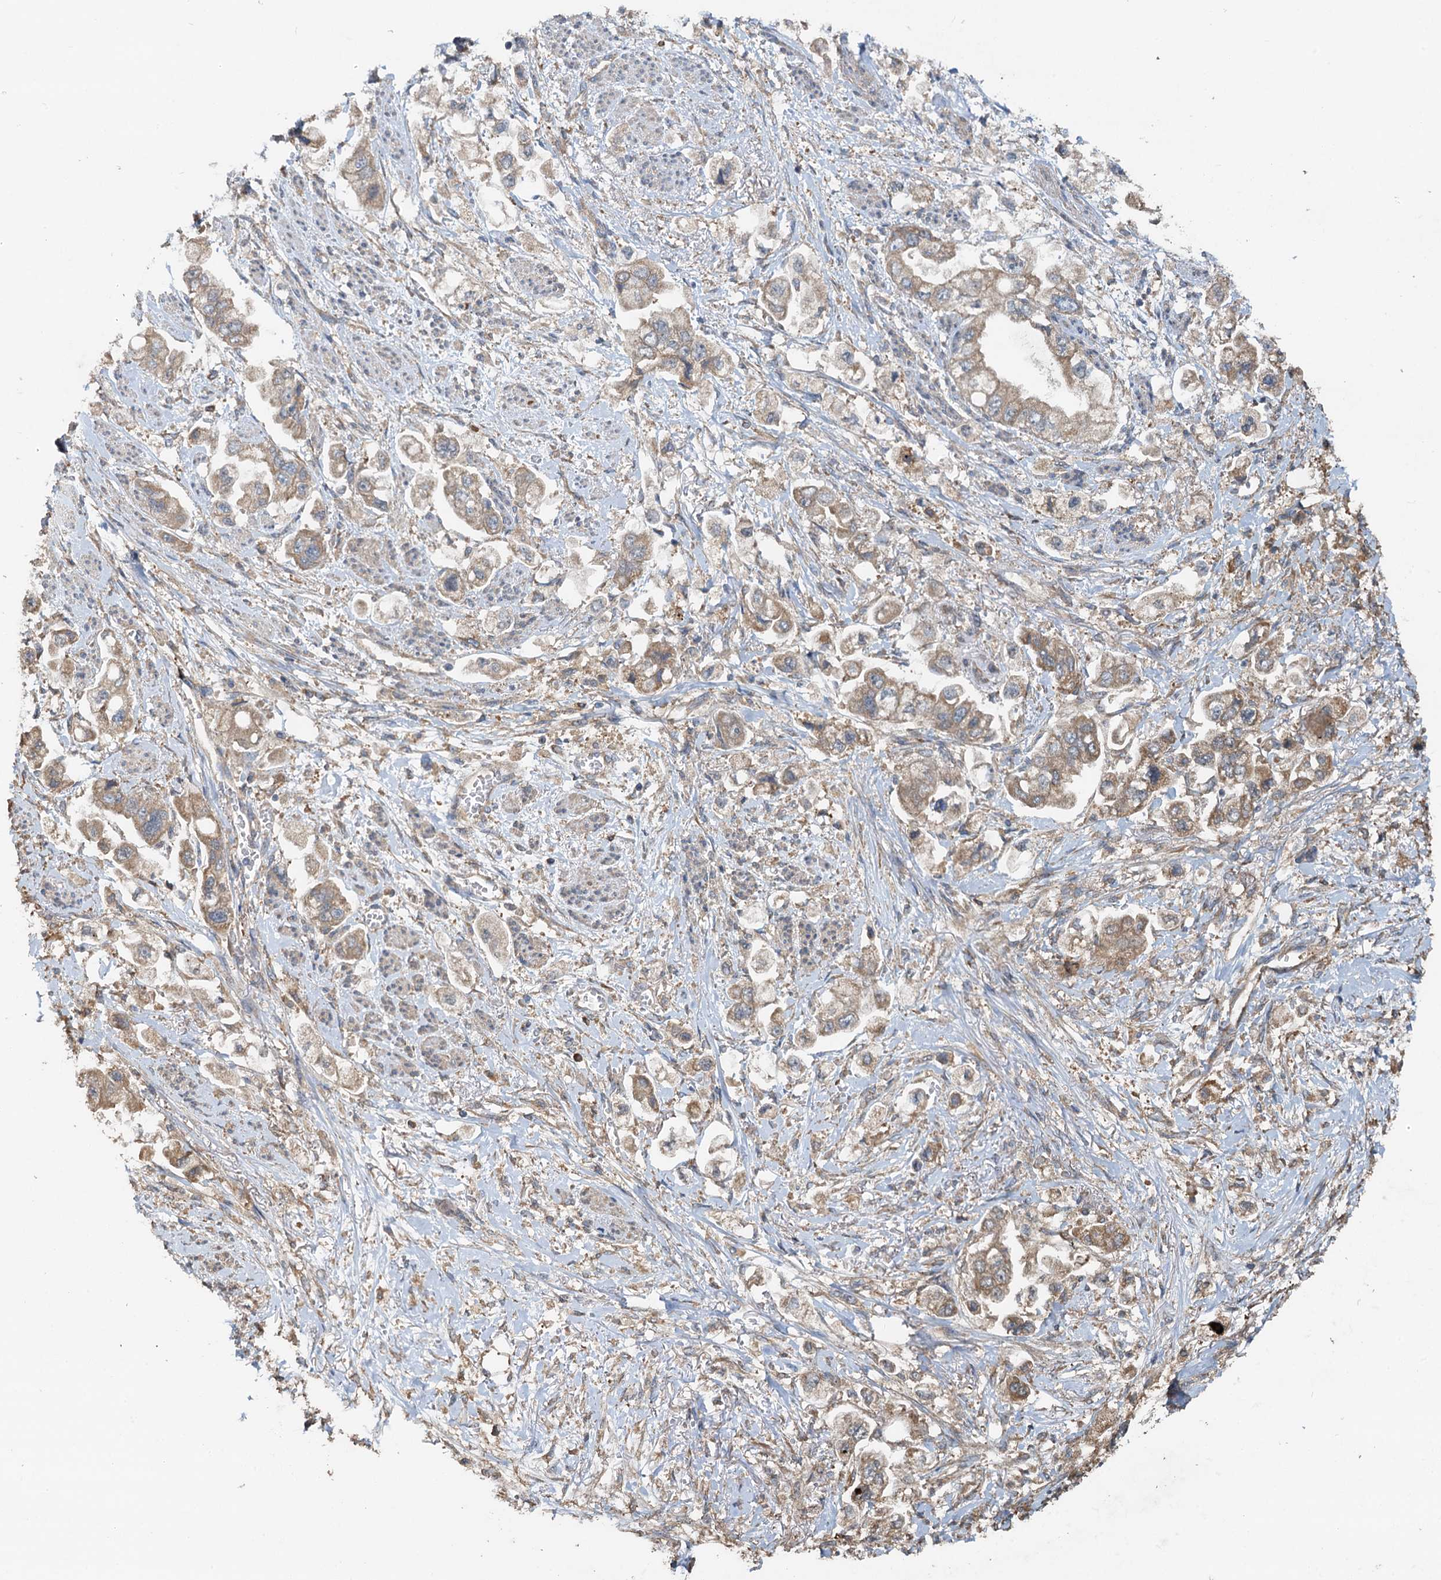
{"staining": {"intensity": "moderate", "quantity": ">75%", "location": "cytoplasmic/membranous"}, "tissue": "stomach cancer", "cell_type": "Tumor cells", "image_type": "cancer", "snomed": [{"axis": "morphology", "description": "Adenocarcinoma, NOS"}, {"axis": "topography", "description": "Stomach"}], "caption": "This is an image of immunohistochemistry staining of stomach cancer (adenocarcinoma), which shows moderate positivity in the cytoplasmic/membranous of tumor cells.", "gene": "HYI", "patient": {"sex": "male", "age": 62}}